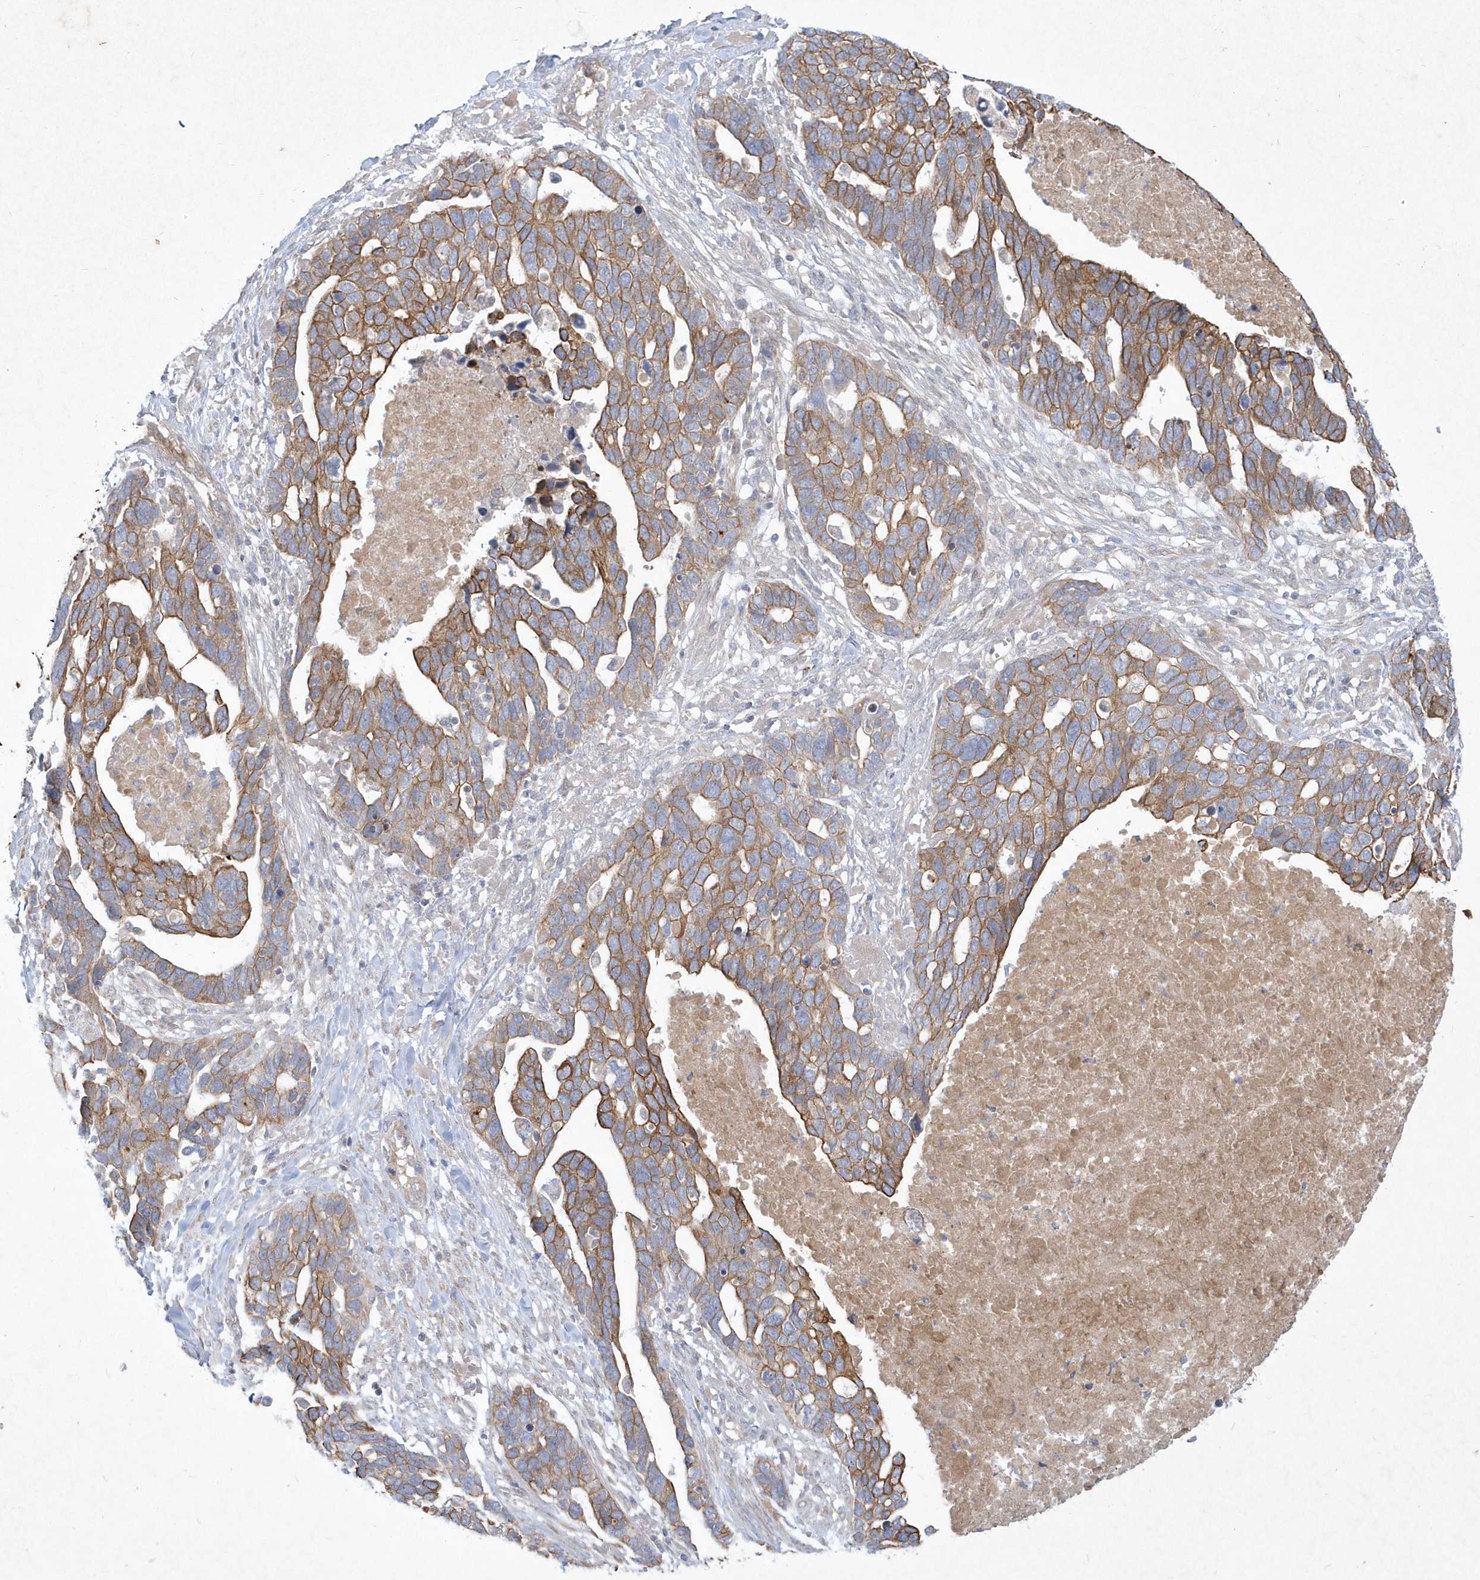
{"staining": {"intensity": "moderate", "quantity": ">75%", "location": "cytoplasmic/membranous"}, "tissue": "ovarian cancer", "cell_type": "Tumor cells", "image_type": "cancer", "snomed": [{"axis": "morphology", "description": "Cystadenocarcinoma, serous, NOS"}, {"axis": "topography", "description": "Ovary"}], "caption": "High-power microscopy captured an immunohistochemistry (IHC) micrograph of ovarian serous cystadenocarcinoma, revealing moderate cytoplasmic/membranous positivity in approximately >75% of tumor cells.", "gene": "LARS1", "patient": {"sex": "female", "age": 54}}